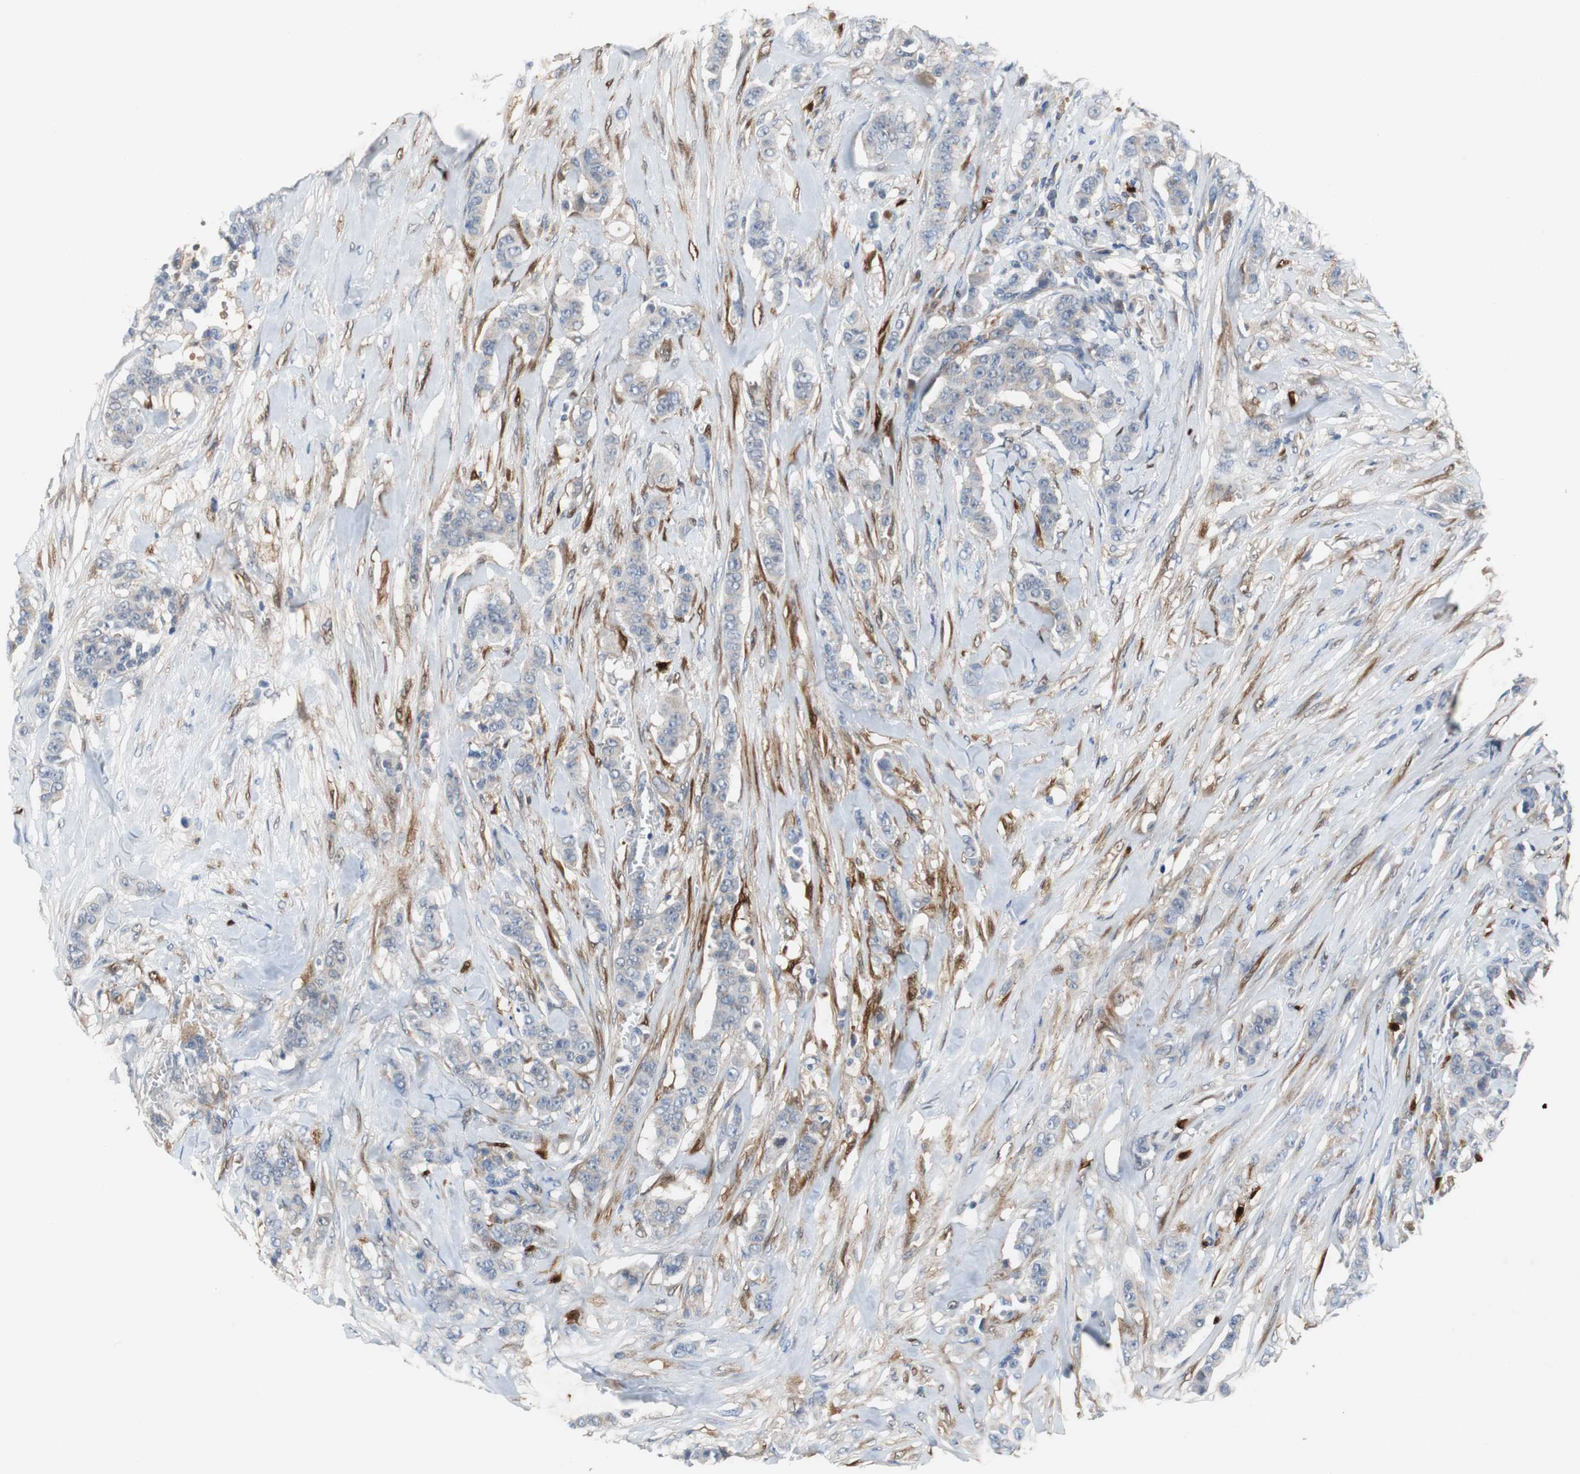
{"staining": {"intensity": "weak", "quantity": "25%-75%", "location": "cytoplasmic/membranous"}, "tissue": "breast cancer", "cell_type": "Tumor cells", "image_type": "cancer", "snomed": [{"axis": "morphology", "description": "Duct carcinoma"}, {"axis": "topography", "description": "Breast"}], "caption": "Brown immunohistochemical staining in breast cancer displays weak cytoplasmic/membranous expression in approximately 25%-75% of tumor cells.", "gene": "CALB2", "patient": {"sex": "female", "age": 40}}